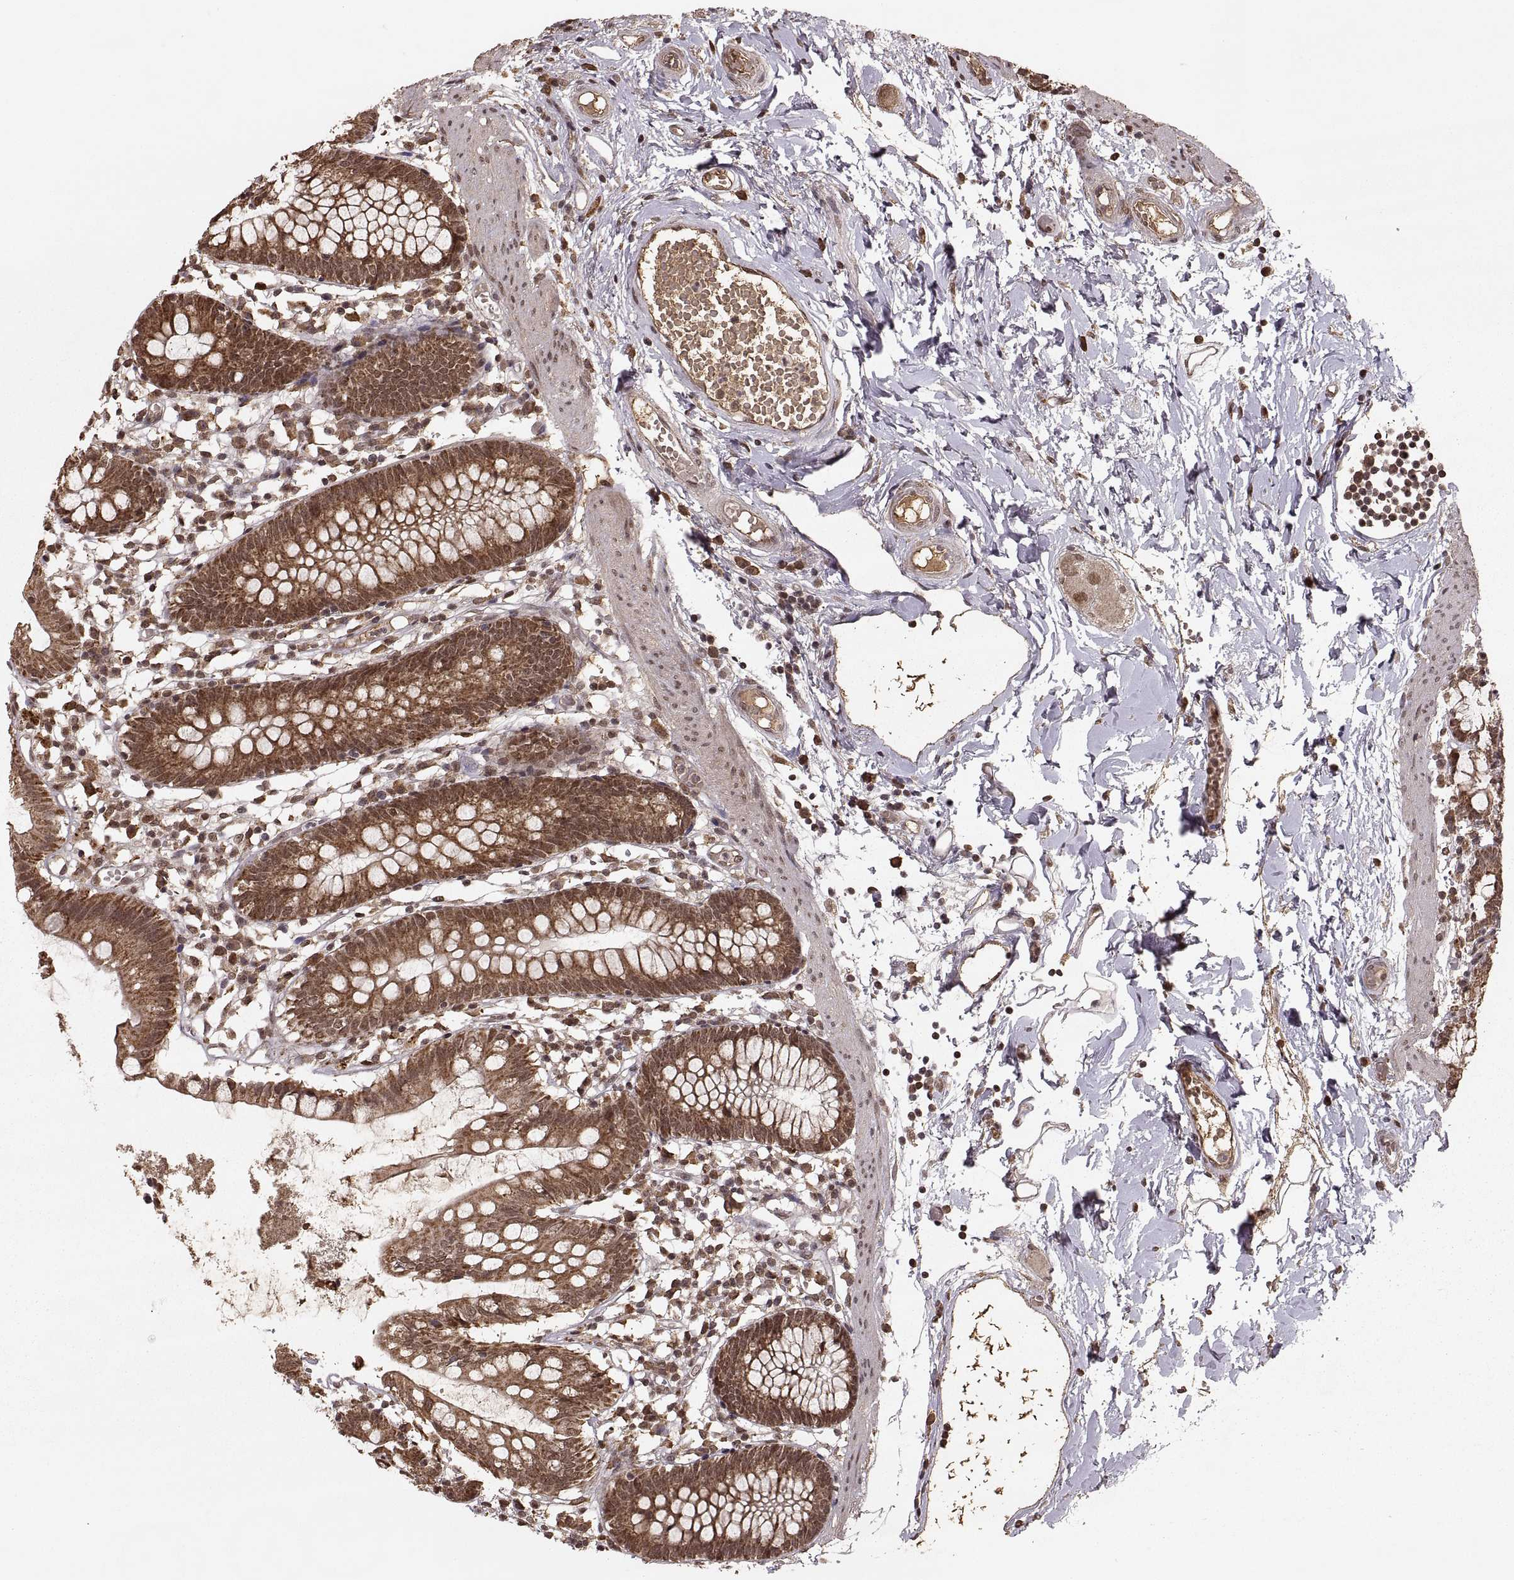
{"staining": {"intensity": "moderate", "quantity": ">75%", "location": "cytoplasmic/membranous"}, "tissue": "small intestine", "cell_type": "Glandular cells", "image_type": "normal", "snomed": [{"axis": "morphology", "description": "Normal tissue, NOS"}, {"axis": "topography", "description": "Small intestine"}], "caption": "Immunohistochemical staining of unremarkable small intestine reveals >75% levels of moderate cytoplasmic/membranous protein positivity in approximately >75% of glandular cells. The staining was performed using DAB, with brown indicating positive protein expression. Nuclei are stained blue with hematoxylin.", "gene": "RFT1", "patient": {"sex": "female", "age": 90}}